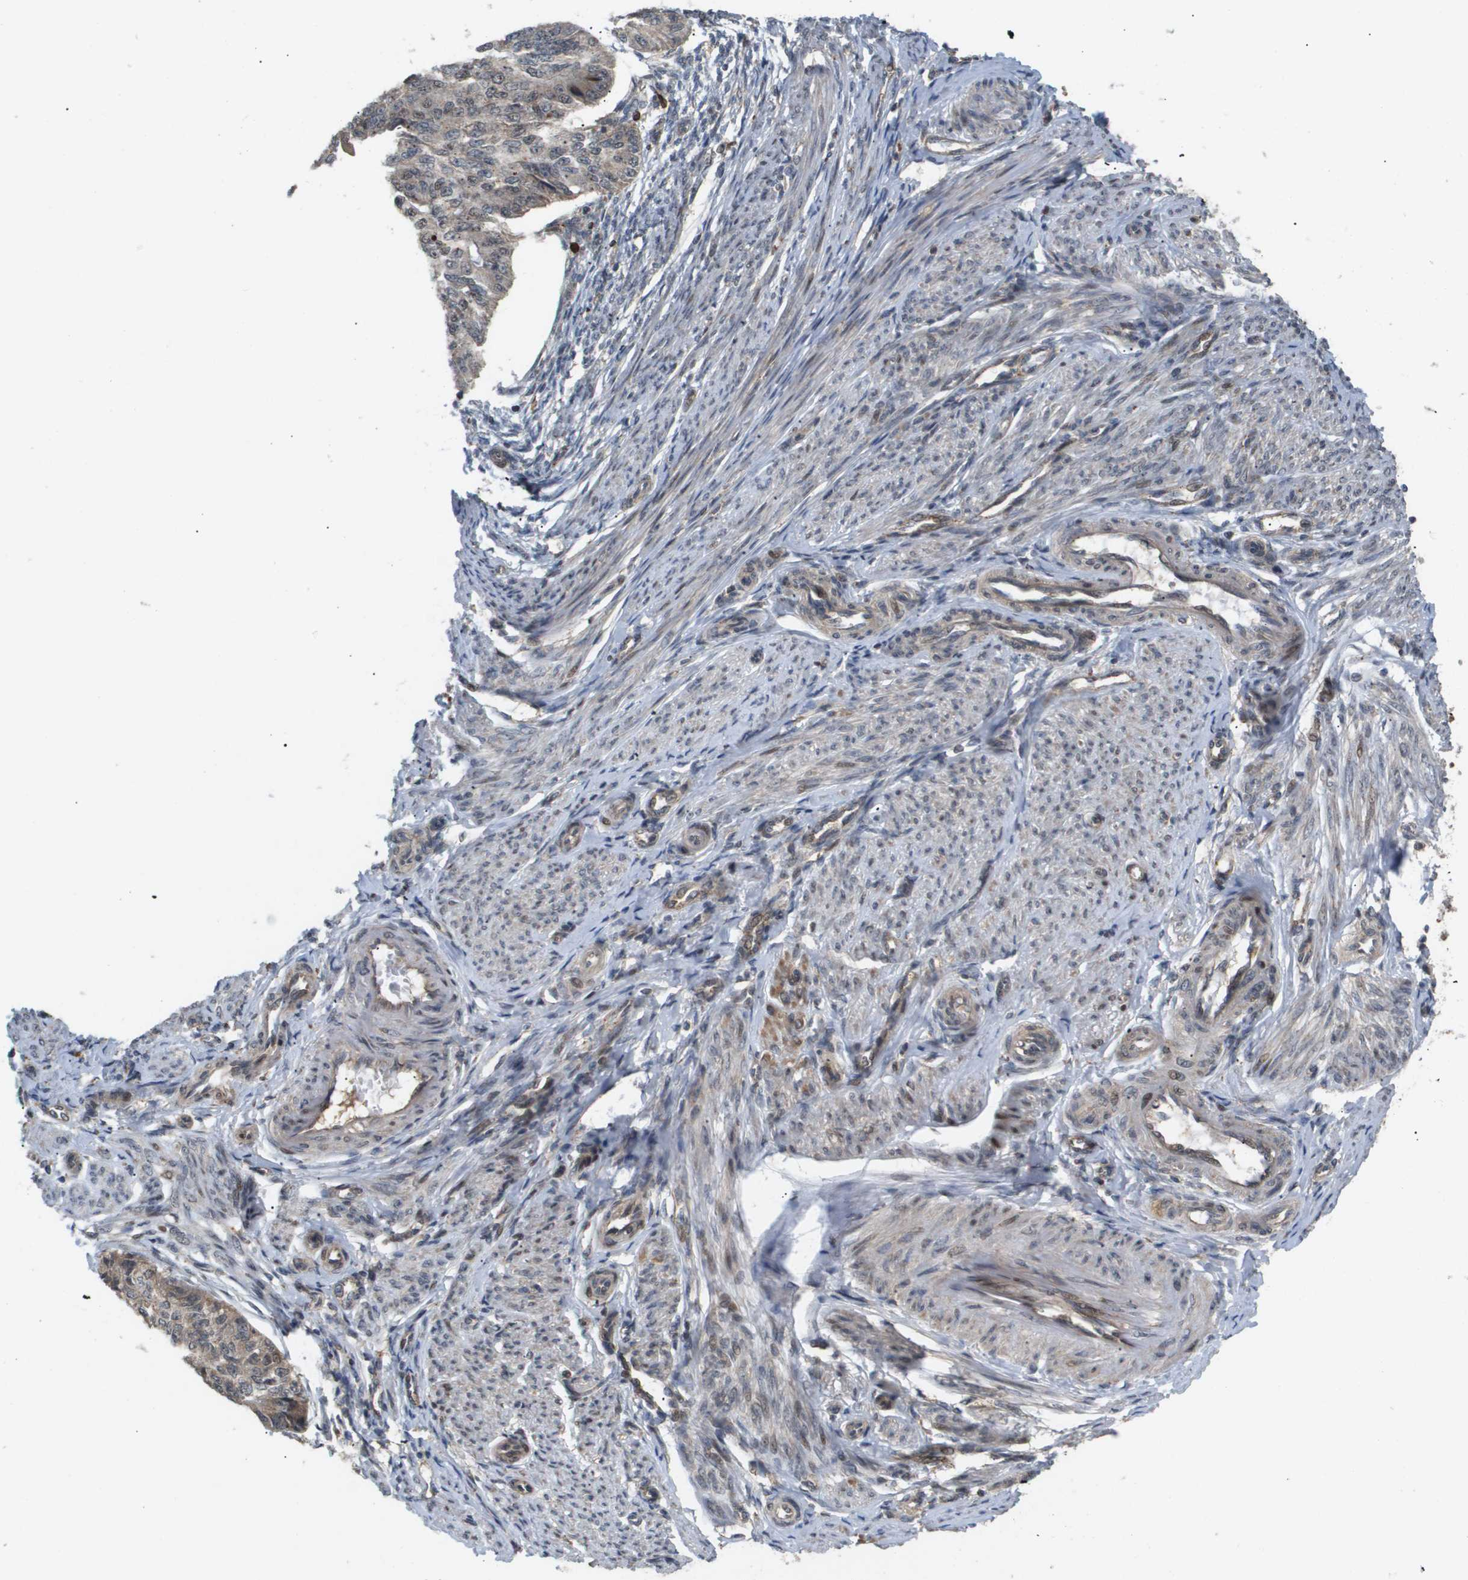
{"staining": {"intensity": "strong", "quantity": "25%-75%", "location": "cytoplasmic/membranous,nuclear"}, "tissue": "endometrial cancer", "cell_type": "Tumor cells", "image_type": "cancer", "snomed": [{"axis": "morphology", "description": "Adenocarcinoma, NOS"}, {"axis": "topography", "description": "Endometrium"}], "caption": "Immunohistochemical staining of endometrial cancer reveals high levels of strong cytoplasmic/membranous and nuclear expression in approximately 25%-75% of tumor cells.", "gene": "PDGFB", "patient": {"sex": "female", "age": 32}}